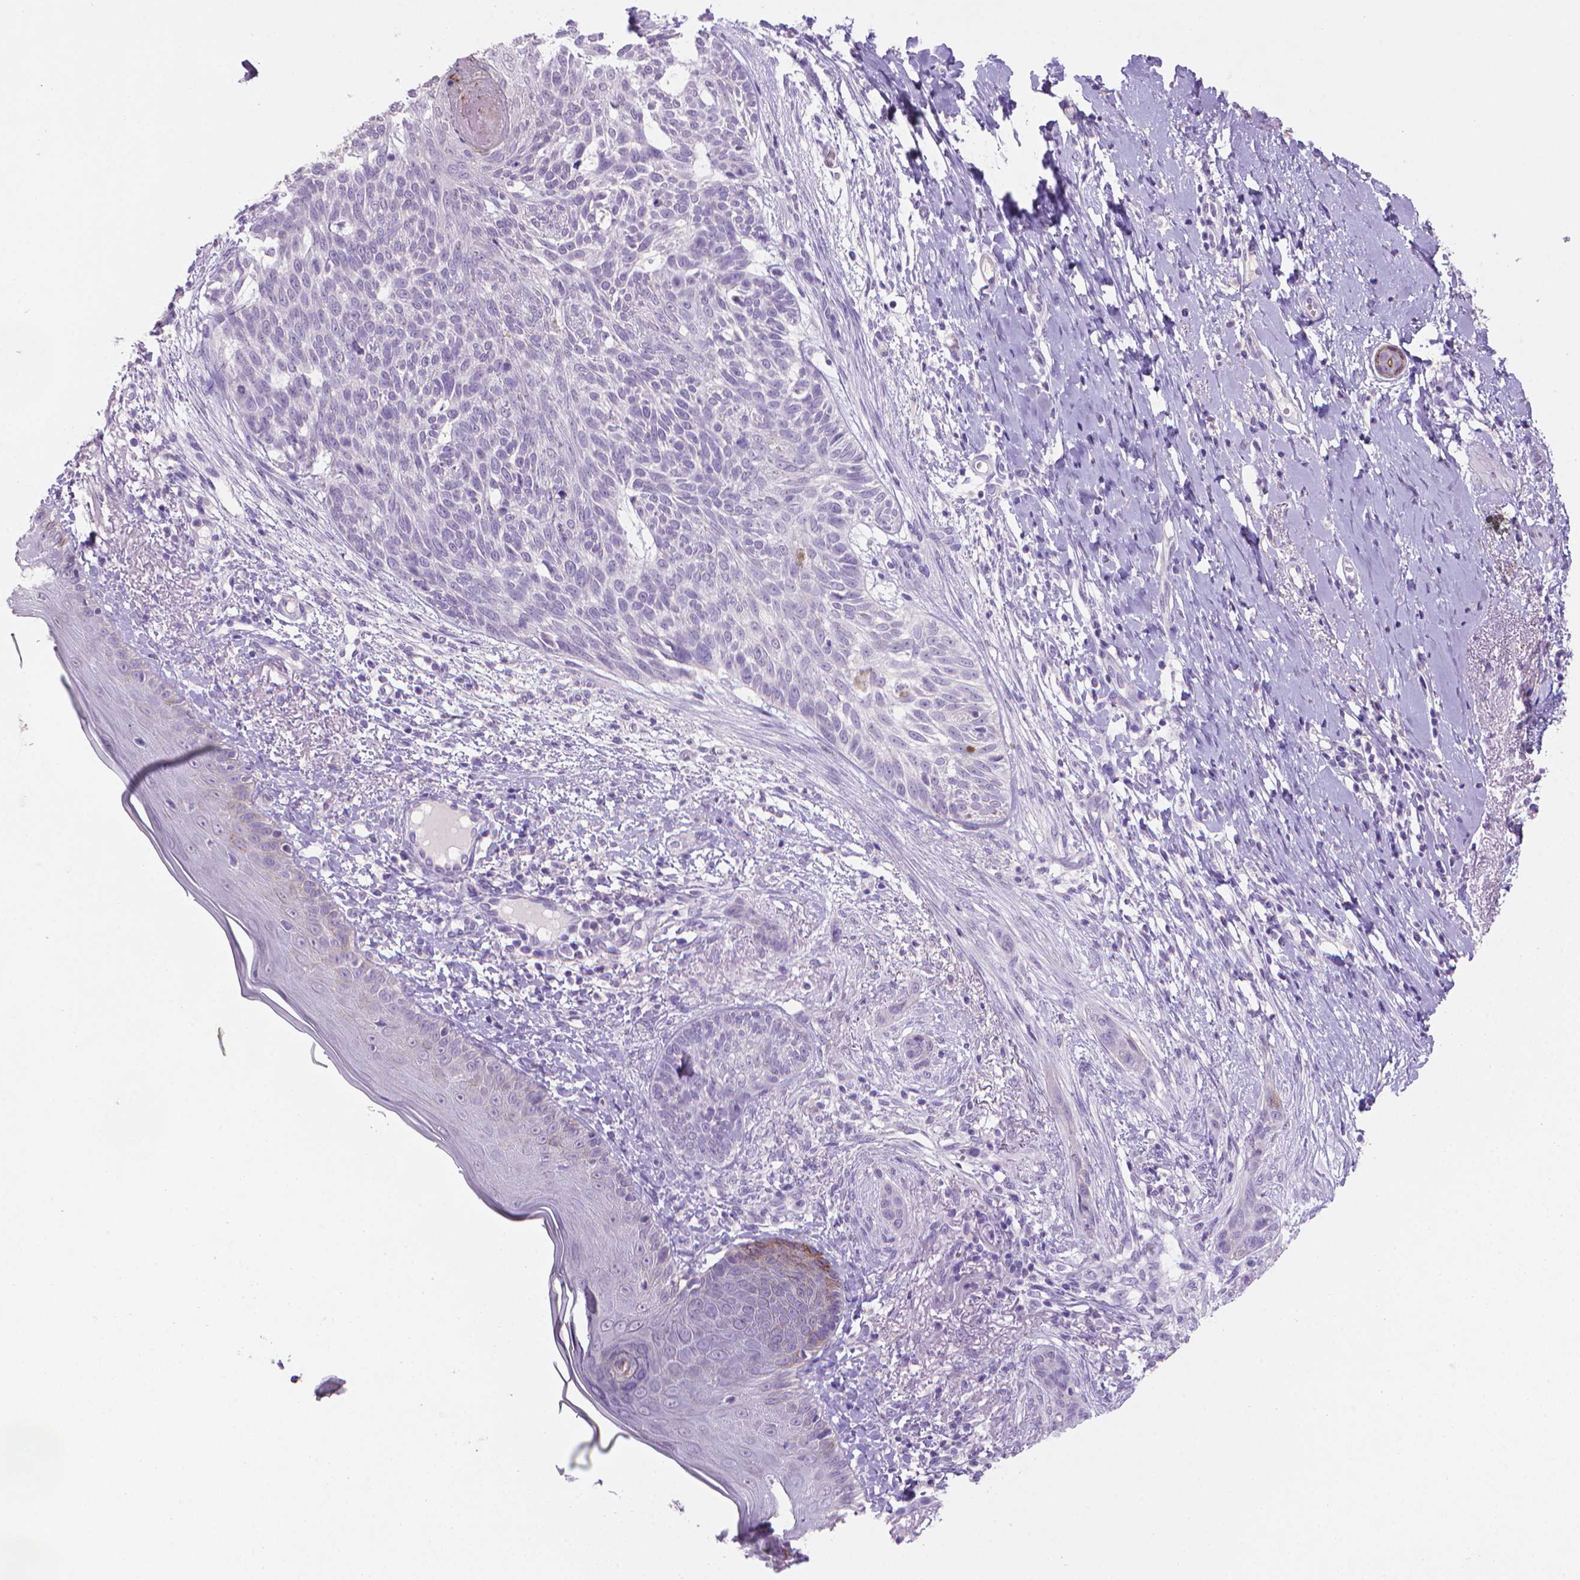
{"staining": {"intensity": "negative", "quantity": "none", "location": "none"}, "tissue": "skin cancer", "cell_type": "Tumor cells", "image_type": "cancer", "snomed": [{"axis": "morphology", "description": "Normal tissue, NOS"}, {"axis": "morphology", "description": "Basal cell carcinoma"}, {"axis": "topography", "description": "Skin"}], "caption": "A micrograph of human skin cancer is negative for staining in tumor cells.", "gene": "MUC1", "patient": {"sex": "male", "age": 84}}